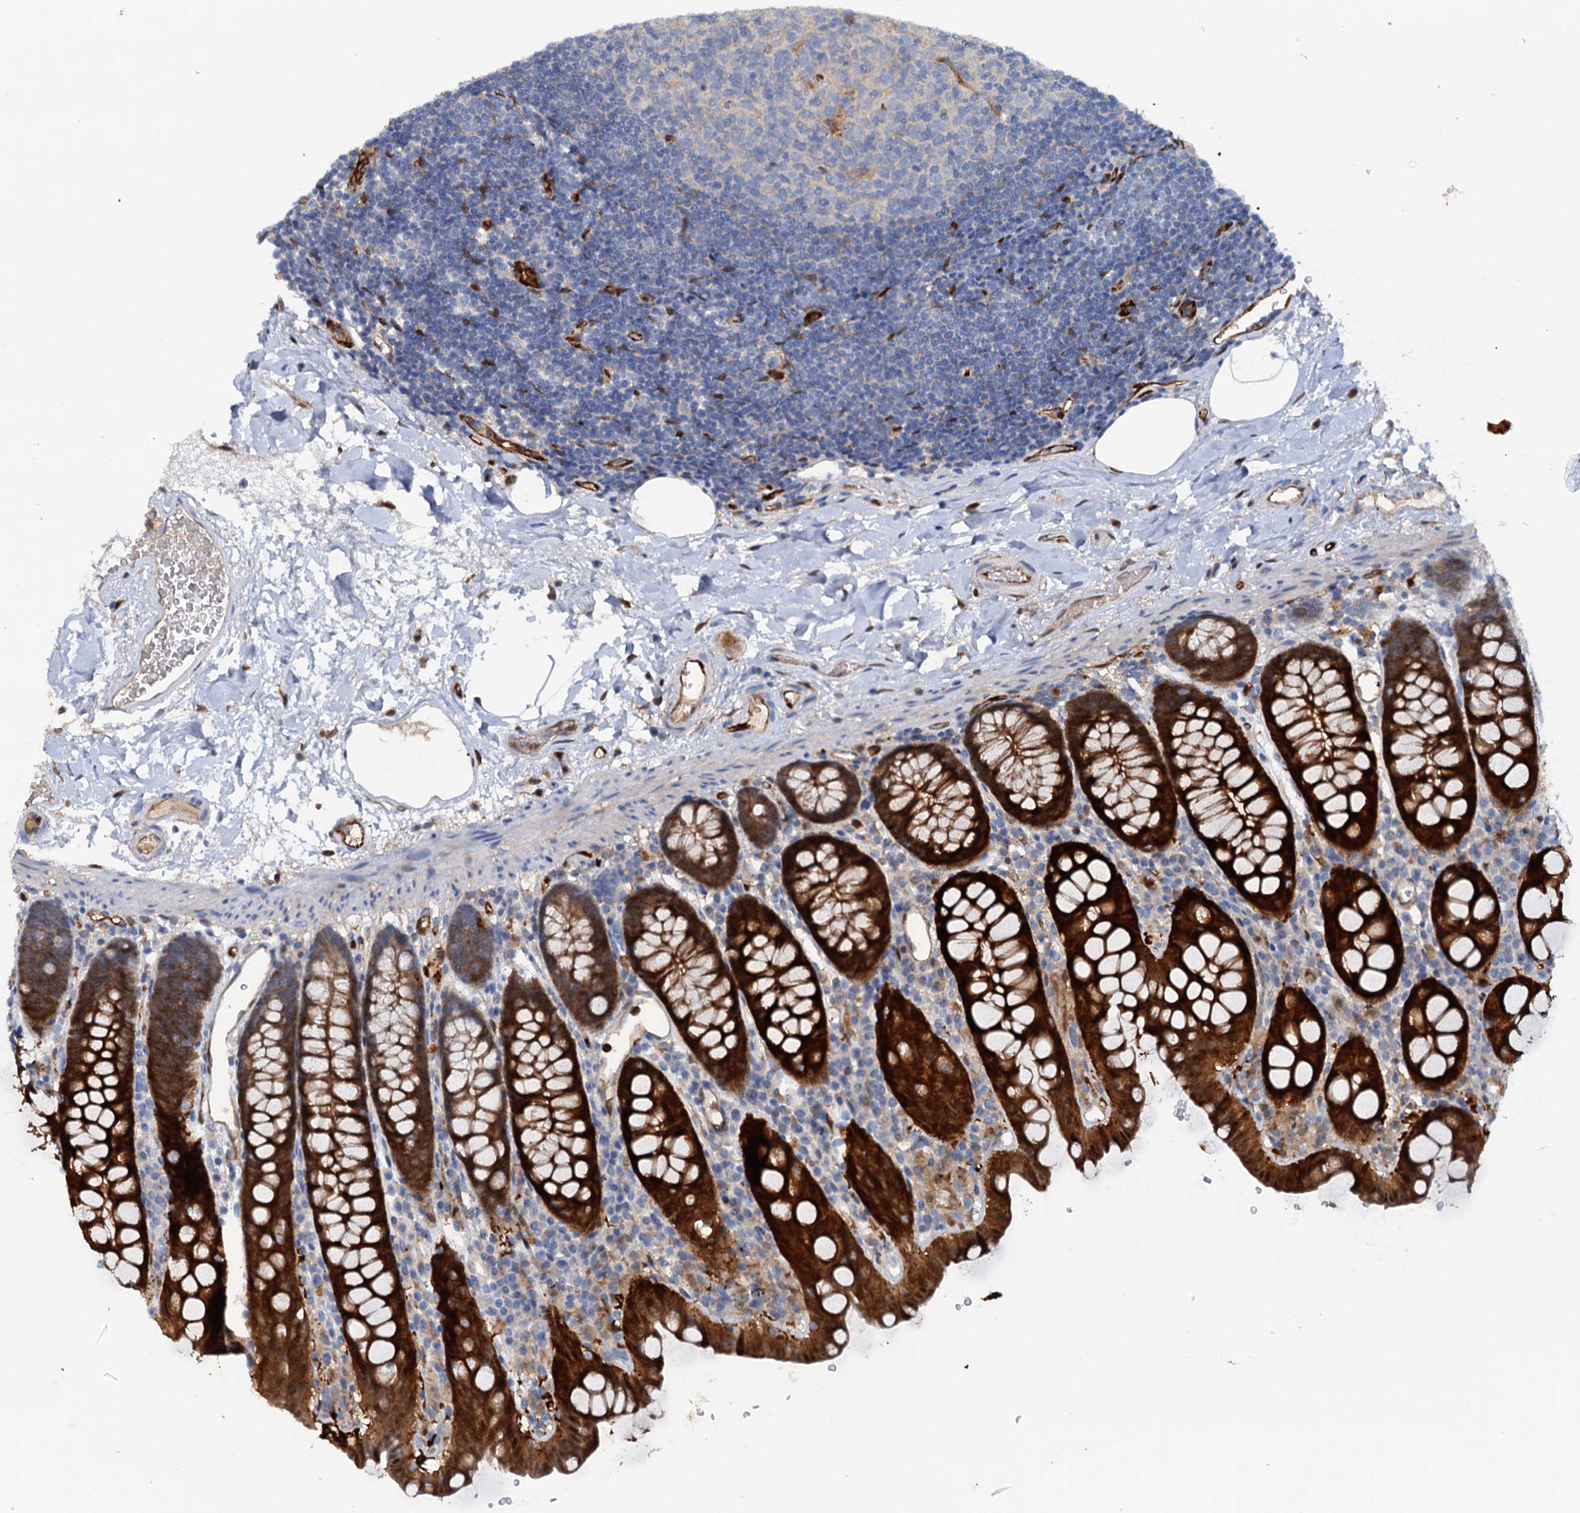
{"staining": {"intensity": "strong", "quantity": "<25%", "location": "cytoplasmic/membranous"}, "tissue": "colon", "cell_type": "Endothelial cells", "image_type": "normal", "snomed": [{"axis": "morphology", "description": "Normal tissue, NOS"}, {"axis": "topography", "description": "Colon"}], "caption": "Approximately <25% of endothelial cells in normal human colon show strong cytoplasmic/membranous protein positivity as visualized by brown immunohistochemical staining.", "gene": "IL17RD", "patient": {"sex": "male", "age": 75}}